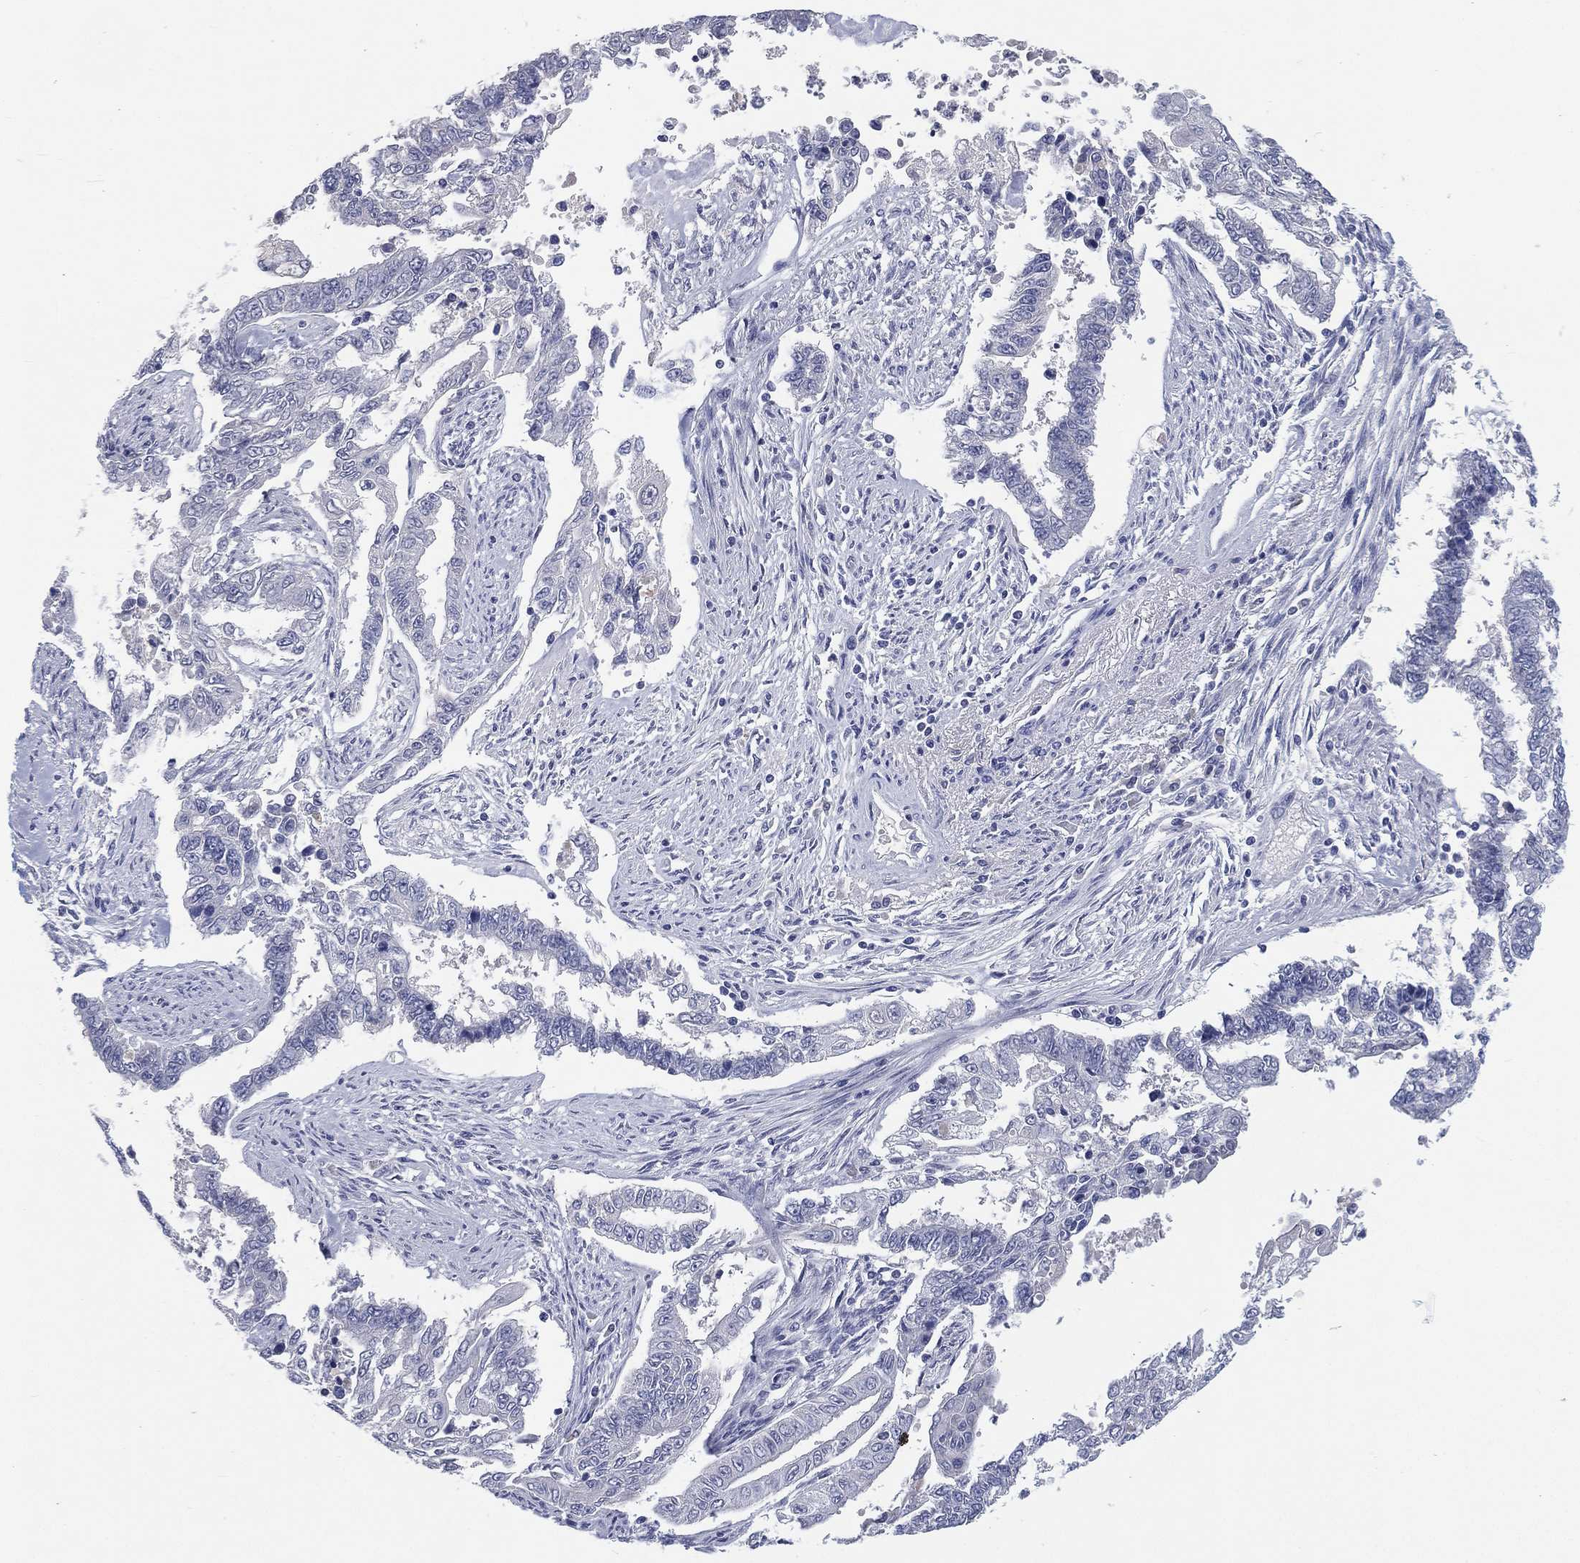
{"staining": {"intensity": "negative", "quantity": "none", "location": "none"}, "tissue": "endometrial cancer", "cell_type": "Tumor cells", "image_type": "cancer", "snomed": [{"axis": "morphology", "description": "Adenocarcinoma, NOS"}, {"axis": "topography", "description": "Uterus"}], "caption": "A micrograph of human adenocarcinoma (endometrial) is negative for staining in tumor cells. (DAB (3,3'-diaminobenzidine) immunohistochemistry visualized using brightfield microscopy, high magnification).", "gene": "KRT35", "patient": {"sex": "female", "age": 59}}